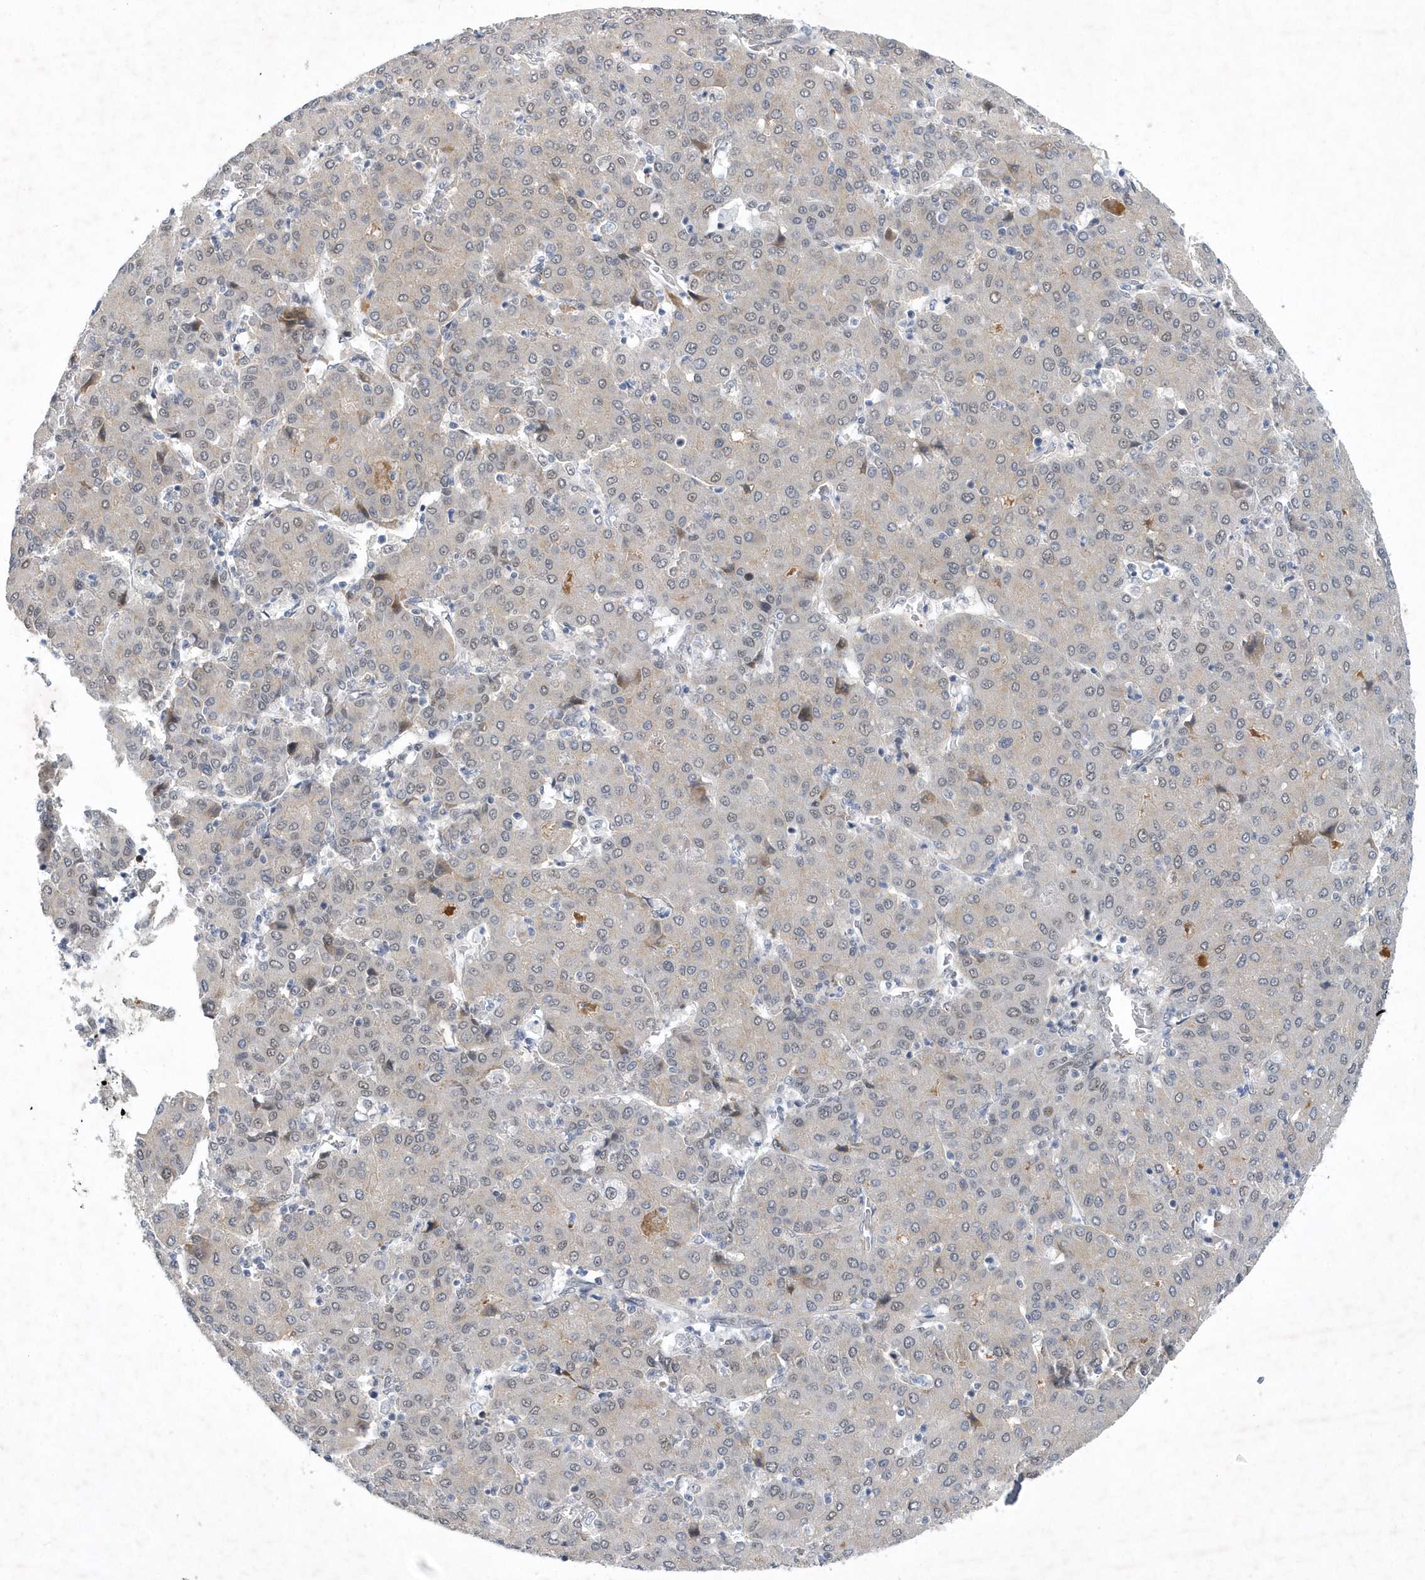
{"staining": {"intensity": "negative", "quantity": "none", "location": "none"}, "tissue": "liver cancer", "cell_type": "Tumor cells", "image_type": "cancer", "snomed": [{"axis": "morphology", "description": "Carcinoma, Hepatocellular, NOS"}, {"axis": "topography", "description": "Liver"}], "caption": "Liver cancer stained for a protein using IHC exhibits no positivity tumor cells.", "gene": "FAM217A", "patient": {"sex": "male", "age": 65}}